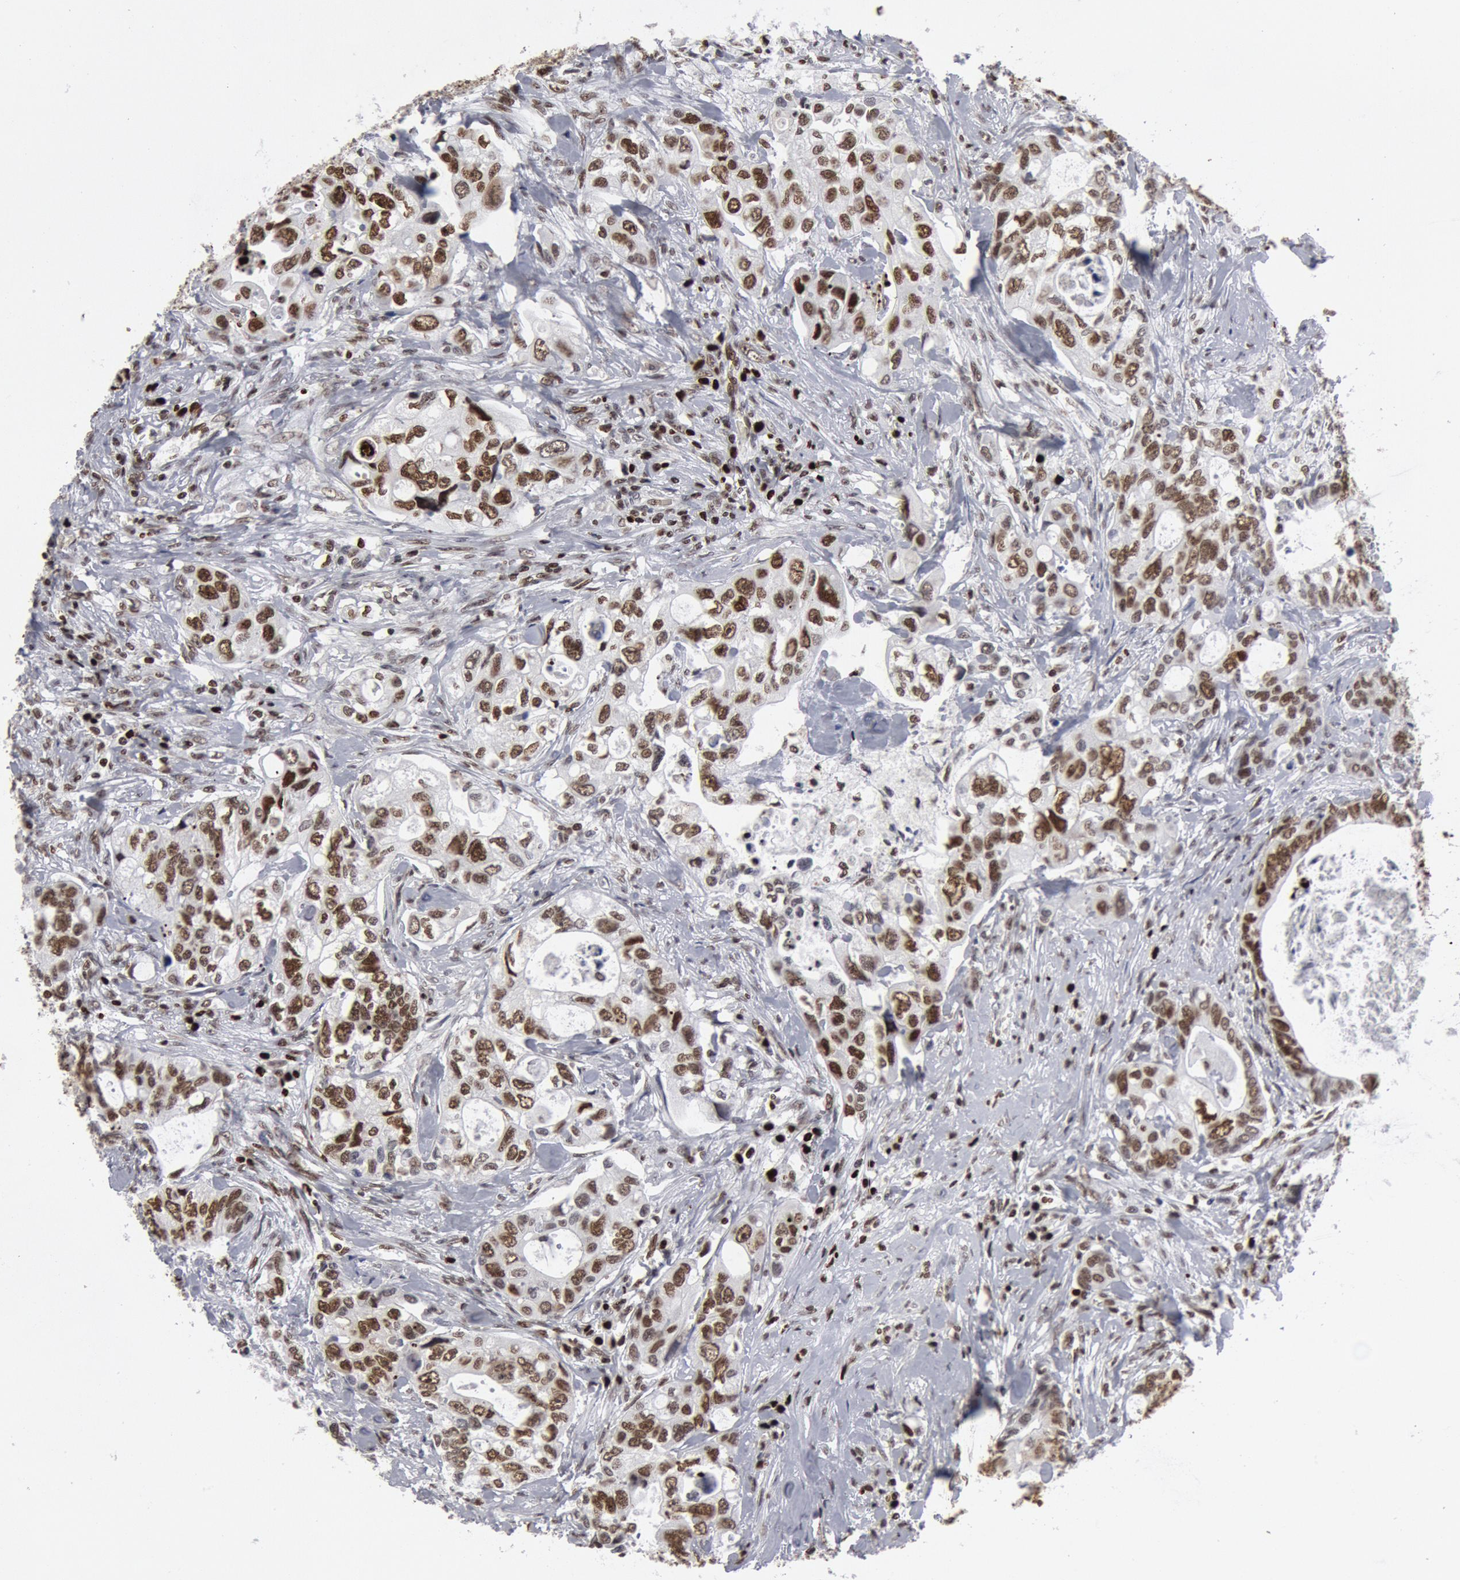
{"staining": {"intensity": "strong", "quantity": ">75%", "location": "nuclear"}, "tissue": "colorectal cancer", "cell_type": "Tumor cells", "image_type": "cancer", "snomed": [{"axis": "morphology", "description": "Adenocarcinoma, NOS"}, {"axis": "topography", "description": "Rectum"}], "caption": "Immunohistochemical staining of colorectal adenocarcinoma exhibits high levels of strong nuclear positivity in approximately >75% of tumor cells.", "gene": "SUB1", "patient": {"sex": "female", "age": 57}}